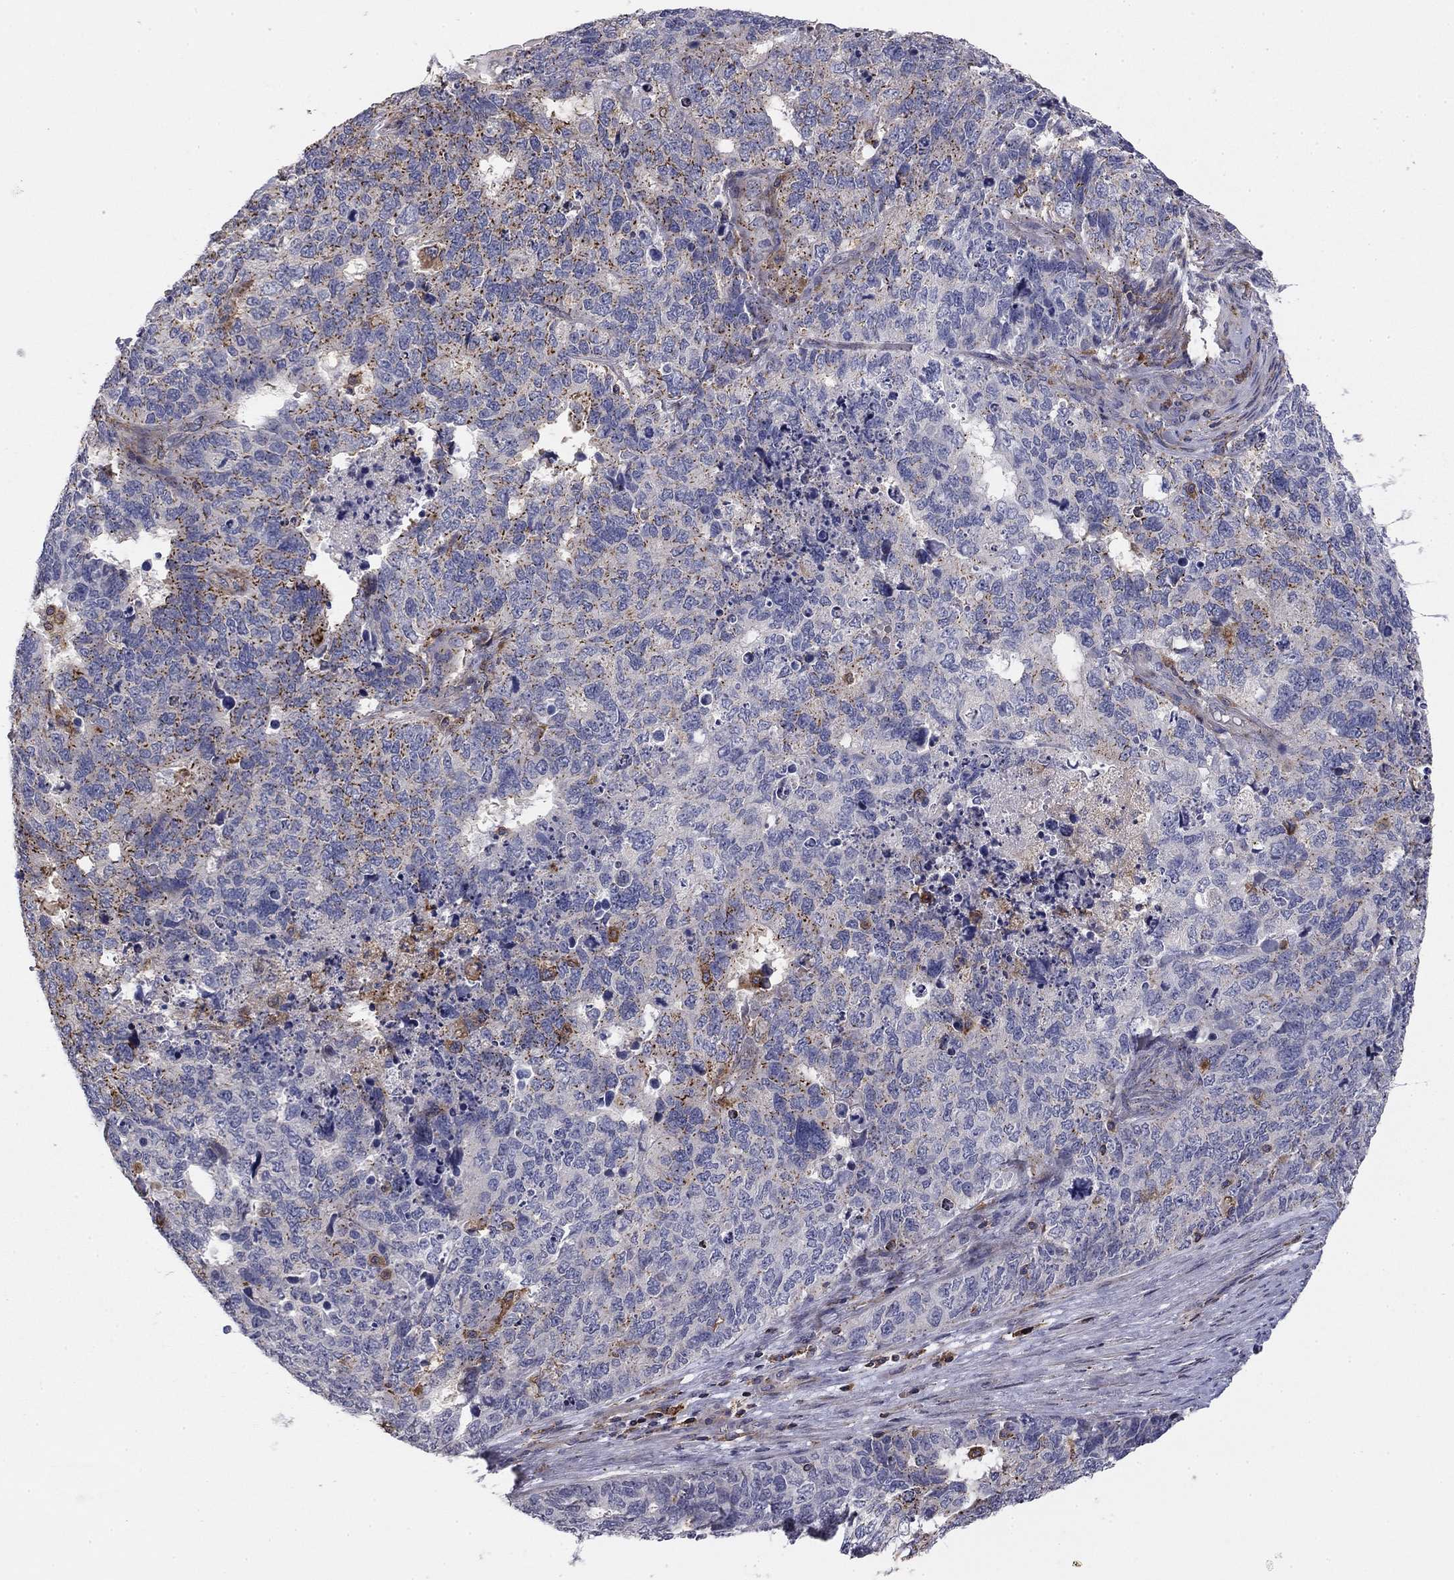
{"staining": {"intensity": "moderate", "quantity": "<25%", "location": "cytoplasmic/membranous"}, "tissue": "cervical cancer", "cell_type": "Tumor cells", "image_type": "cancer", "snomed": [{"axis": "morphology", "description": "Squamous cell carcinoma, NOS"}, {"axis": "topography", "description": "Cervix"}], "caption": "Squamous cell carcinoma (cervical) stained with a protein marker demonstrates moderate staining in tumor cells.", "gene": "PLCB2", "patient": {"sex": "female", "age": 63}}